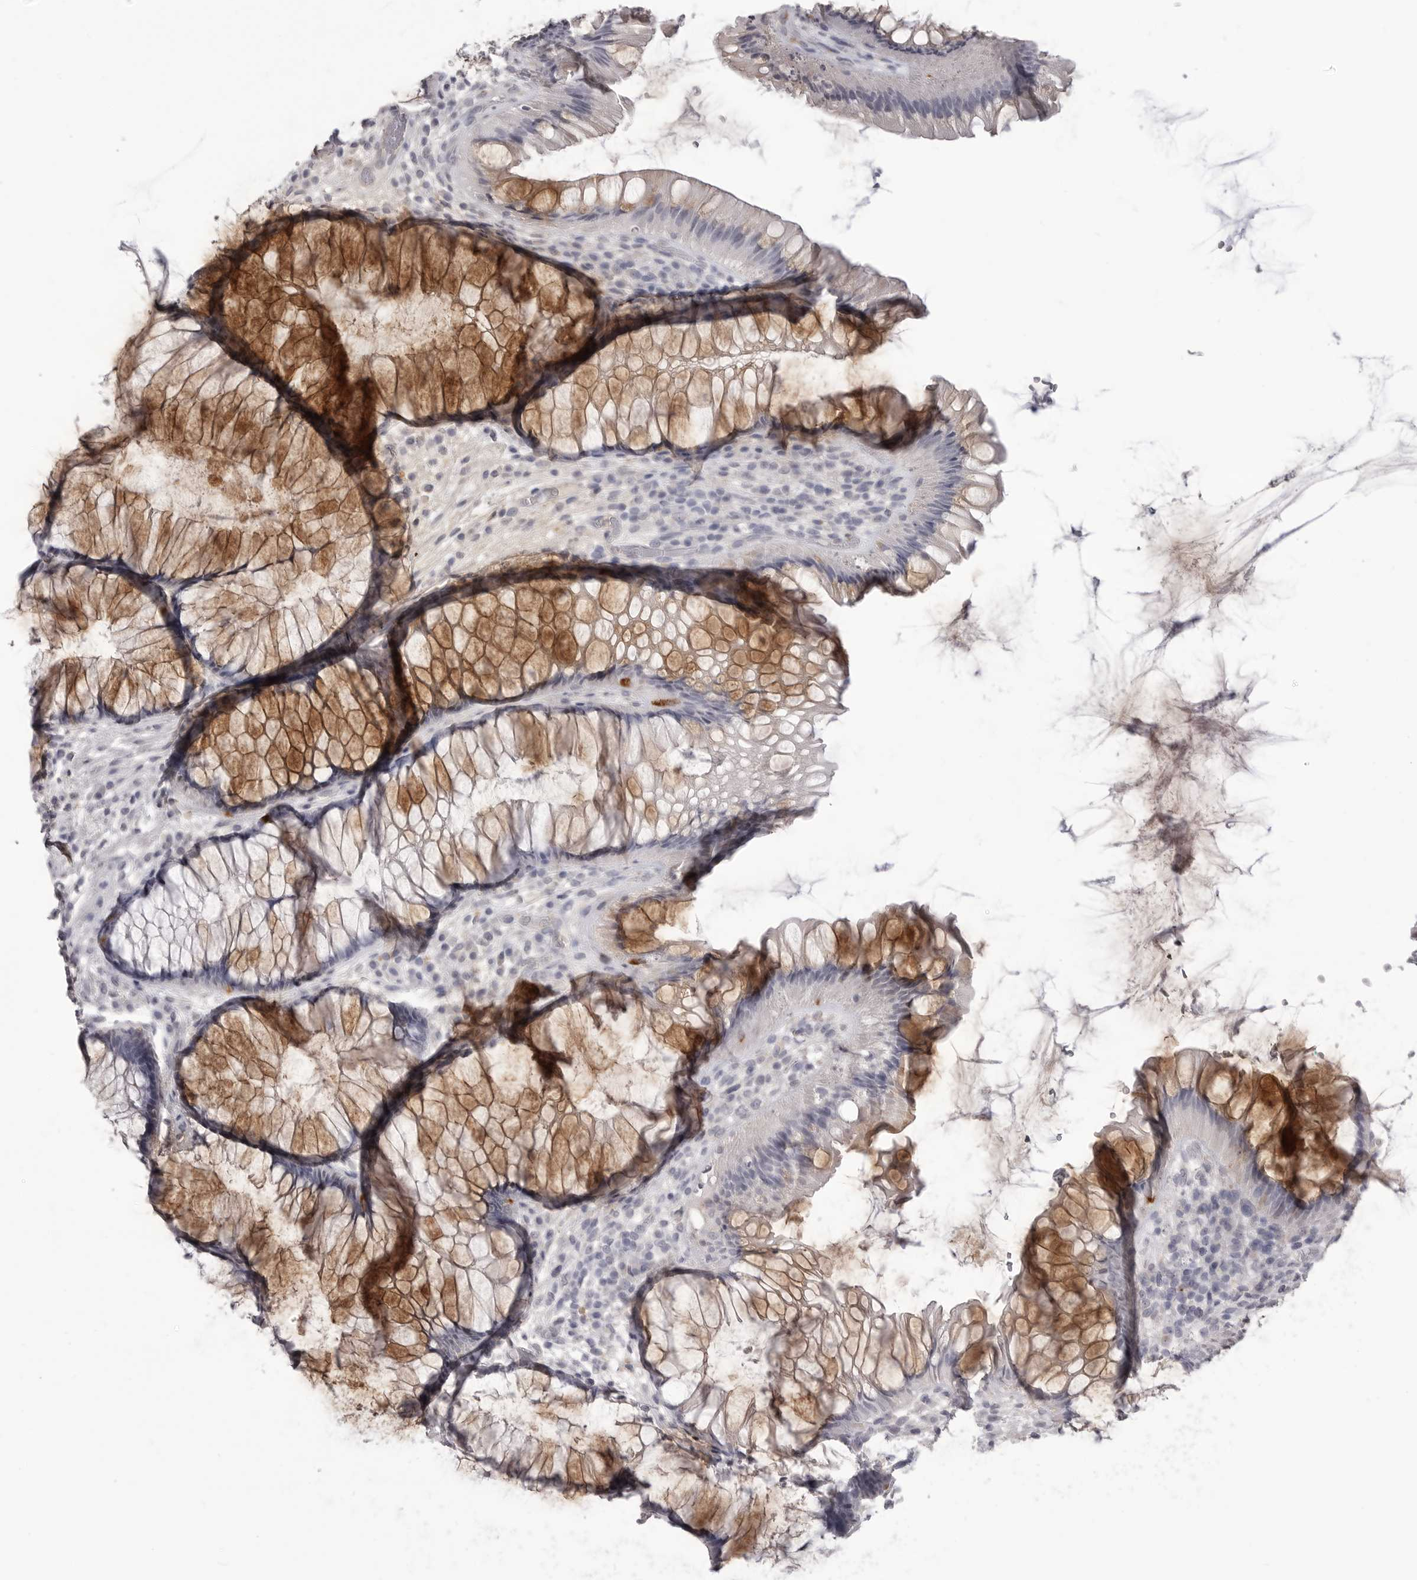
{"staining": {"intensity": "moderate", "quantity": "25%-75%", "location": "cytoplasmic/membranous"}, "tissue": "rectum", "cell_type": "Glandular cells", "image_type": "normal", "snomed": [{"axis": "morphology", "description": "Normal tissue, NOS"}, {"axis": "topography", "description": "Rectum"}], "caption": "Rectum stained for a protein (brown) demonstrates moderate cytoplasmic/membranous positive staining in about 25%-75% of glandular cells.", "gene": "TIMP1", "patient": {"sex": "male", "age": 51}}